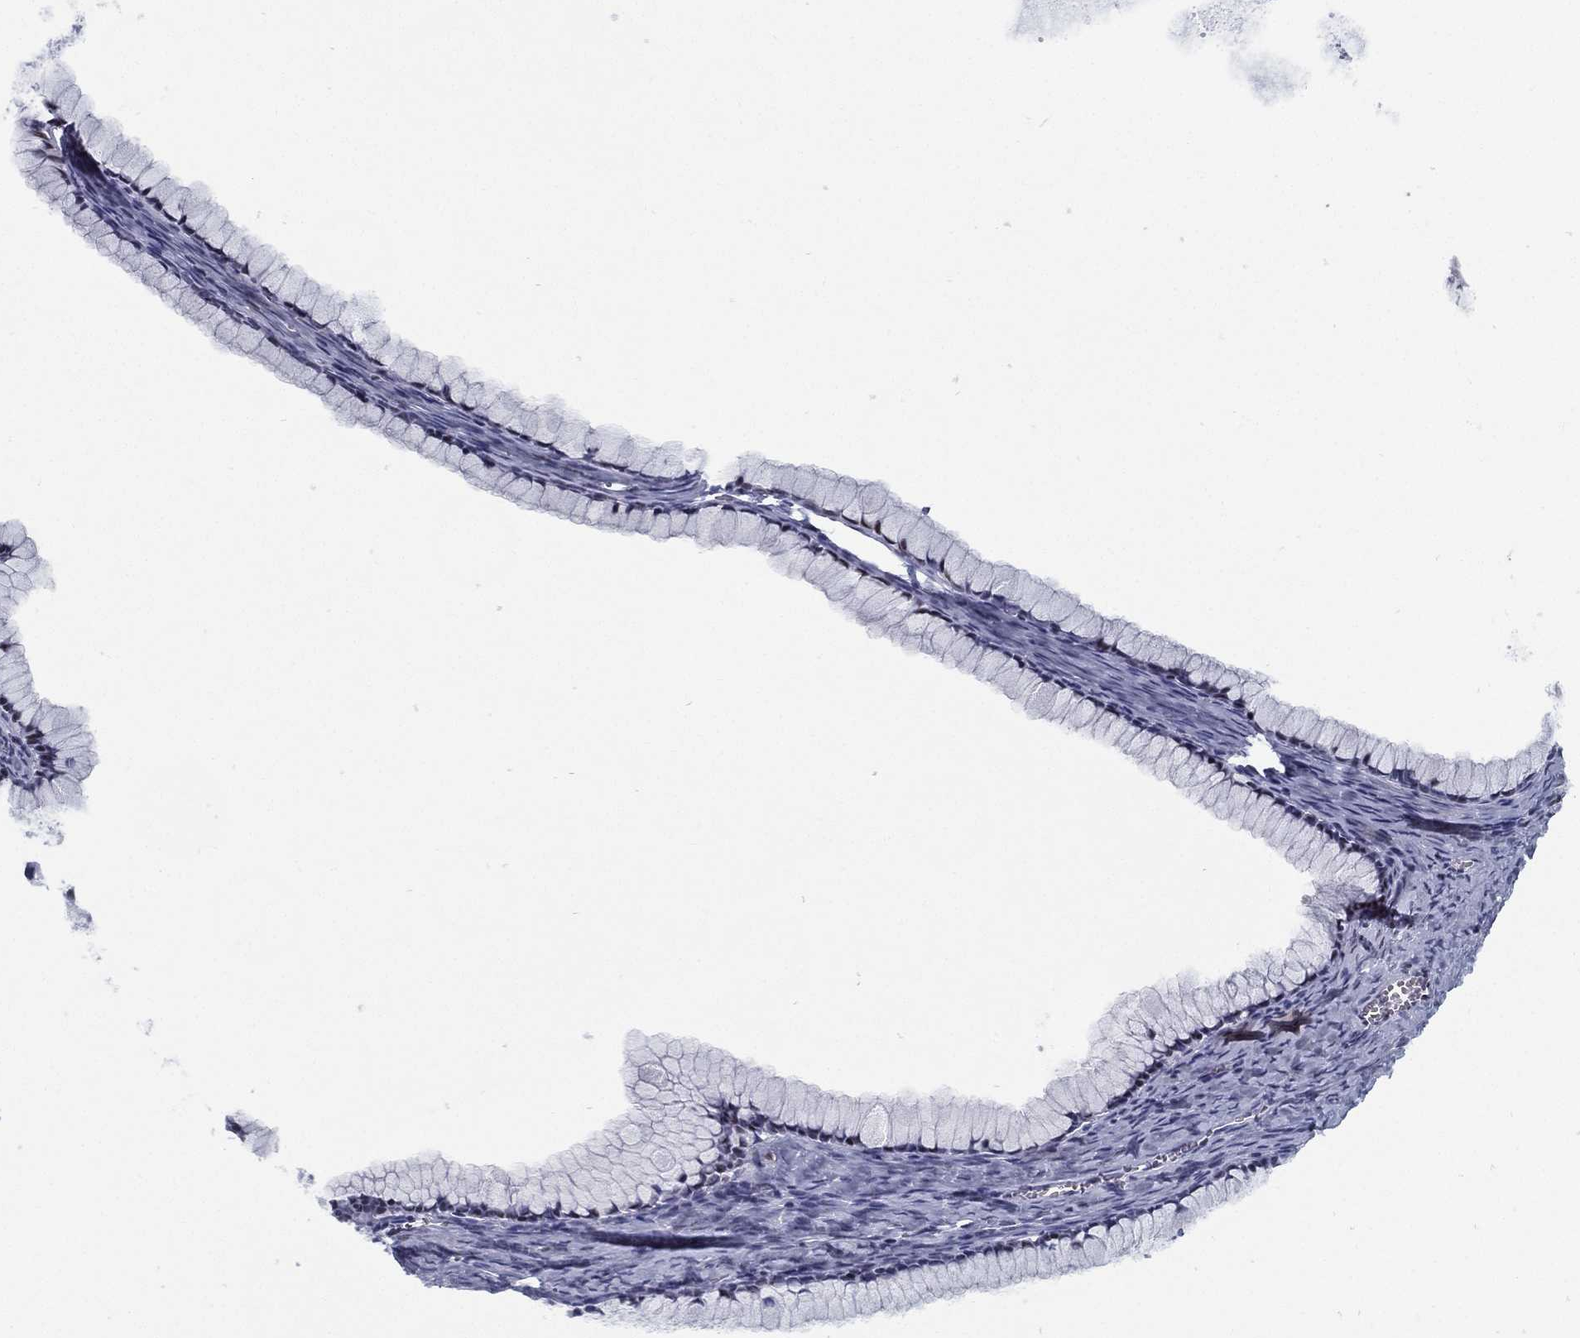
{"staining": {"intensity": "negative", "quantity": "none", "location": "none"}, "tissue": "ovarian cancer", "cell_type": "Tumor cells", "image_type": "cancer", "snomed": [{"axis": "morphology", "description": "Cystadenocarcinoma, mucinous, NOS"}, {"axis": "topography", "description": "Ovary"}], "caption": "This is an immunohistochemistry (IHC) image of mucinous cystadenocarcinoma (ovarian). There is no positivity in tumor cells.", "gene": "CYB561D2", "patient": {"sex": "female", "age": 41}}